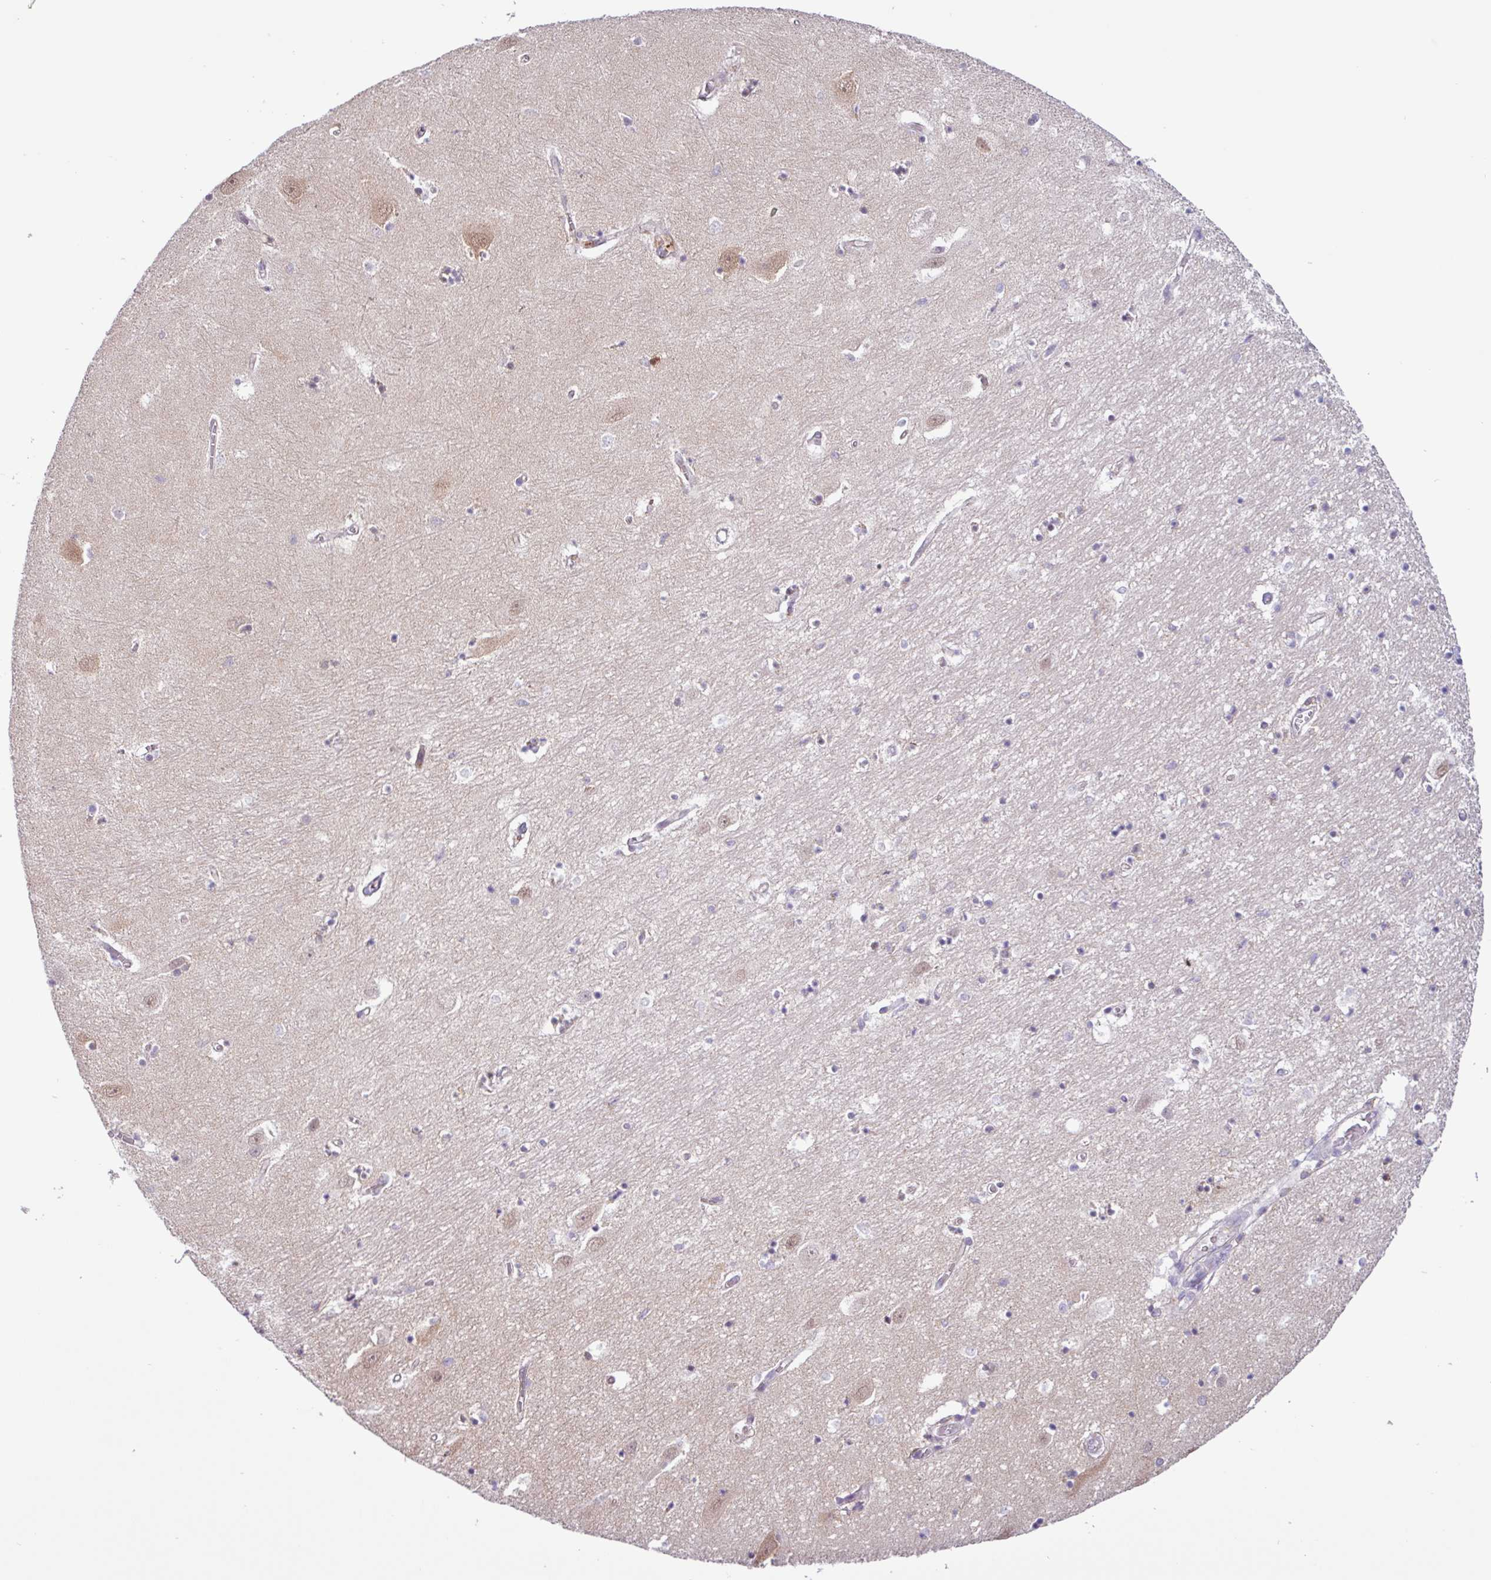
{"staining": {"intensity": "negative", "quantity": "none", "location": "none"}, "tissue": "hippocampus", "cell_type": "Glial cells", "image_type": "normal", "snomed": [{"axis": "morphology", "description": "Normal tissue, NOS"}, {"axis": "topography", "description": "Hippocampus"}], "caption": "This is an IHC histopathology image of unremarkable hippocampus. There is no staining in glial cells.", "gene": "ACTR3B", "patient": {"sex": "female", "age": 64}}